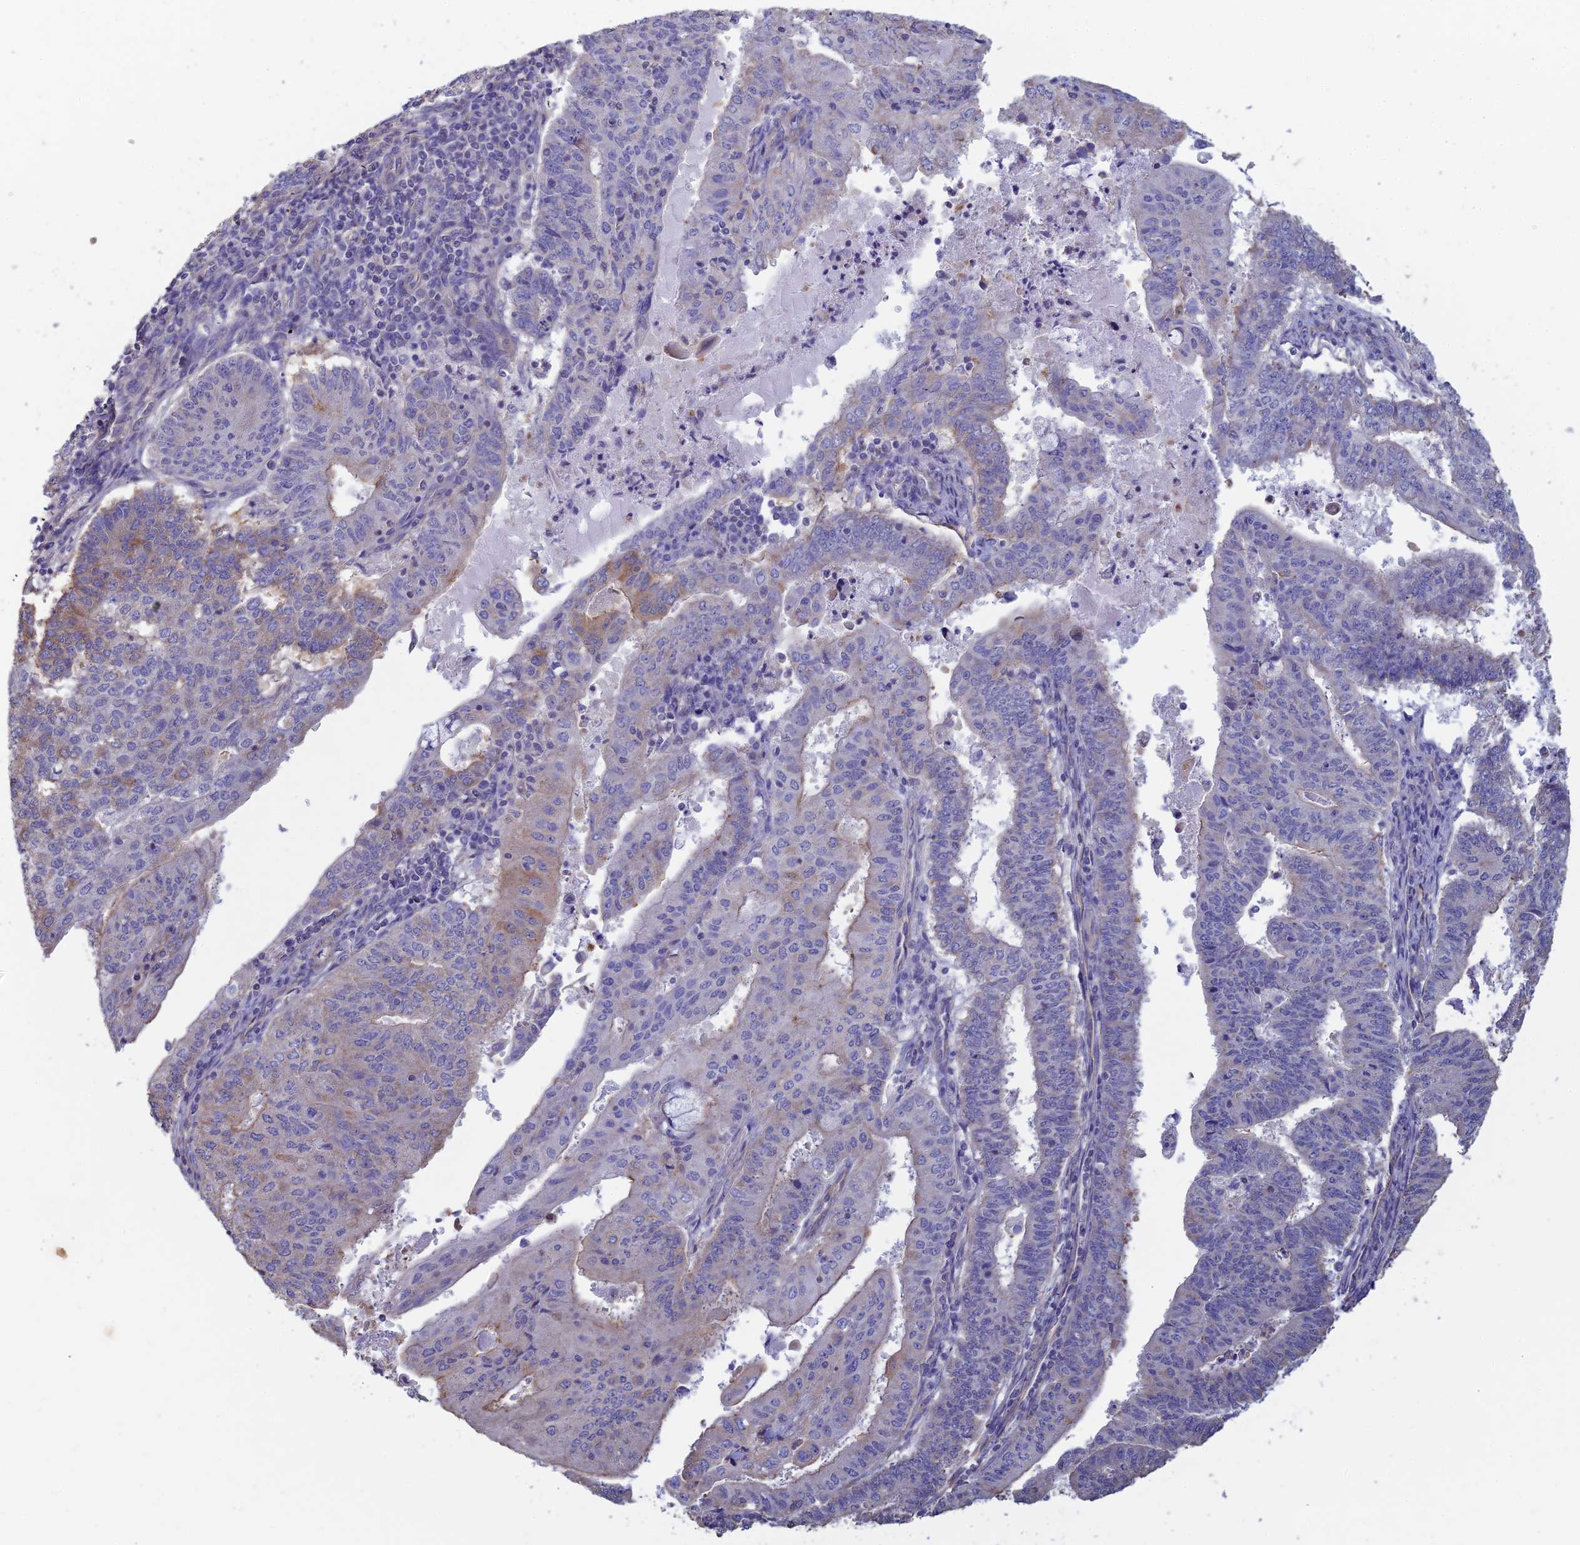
{"staining": {"intensity": "weak", "quantity": "<25%", "location": "cytoplasmic/membranous"}, "tissue": "endometrial cancer", "cell_type": "Tumor cells", "image_type": "cancer", "snomed": [{"axis": "morphology", "description": "Adenocarcinoma, NOS"}, {"axis": "topography", "description": "Endometrium"}], "caption": "Immunohistochemistry image of neoplastic tissue: adenocarcinoma (endometrial) stained with DAB demonstrates no significant protein expression in tumor cells. (Brightfield microscopy of DAB immunohistochemistry (IHC) at high magnification).", "gene": "PCDHA5", "patient": {"sex": "female", "age": 59}}